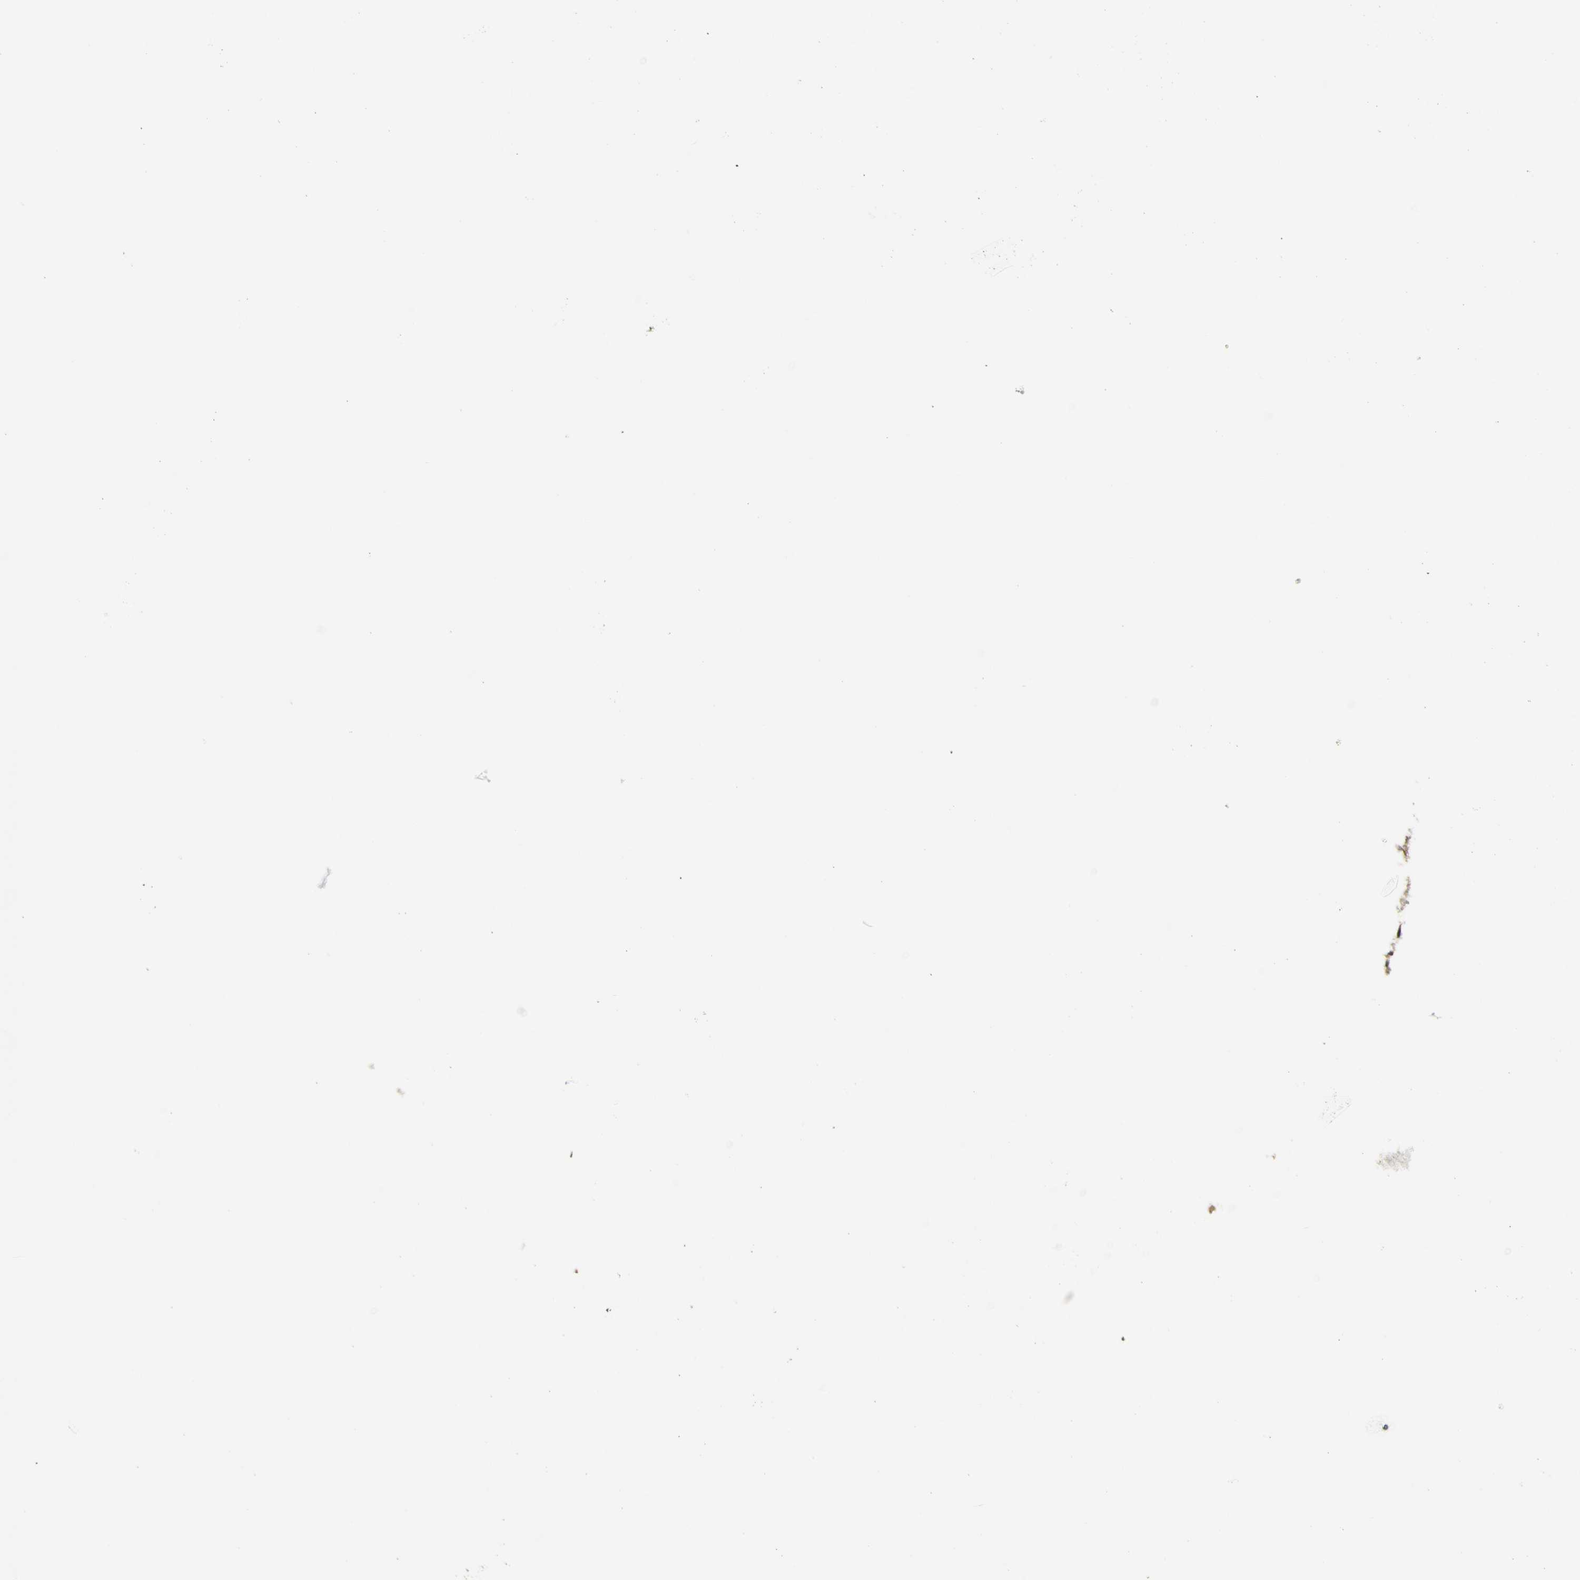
{"staining": {"intensity": "weak", "quantity": ">75%", "location": "cytoplasmic/membranous"}, "tissue": "appendix", "cell_type": "Glandular cells", "image_type": "normal", "snomed": [{"axis": "morphology", "description": "Normal tissue, NOS"}, {"axis": "topography", "description": "Appendix"}], "caption": "The immunohistochemical stain shows weak cytoplasmic/membranous positivity in glandular cells of benign appendix.", "gene": "OSTM1", "patient": {"sex": "female", "age": 20}}